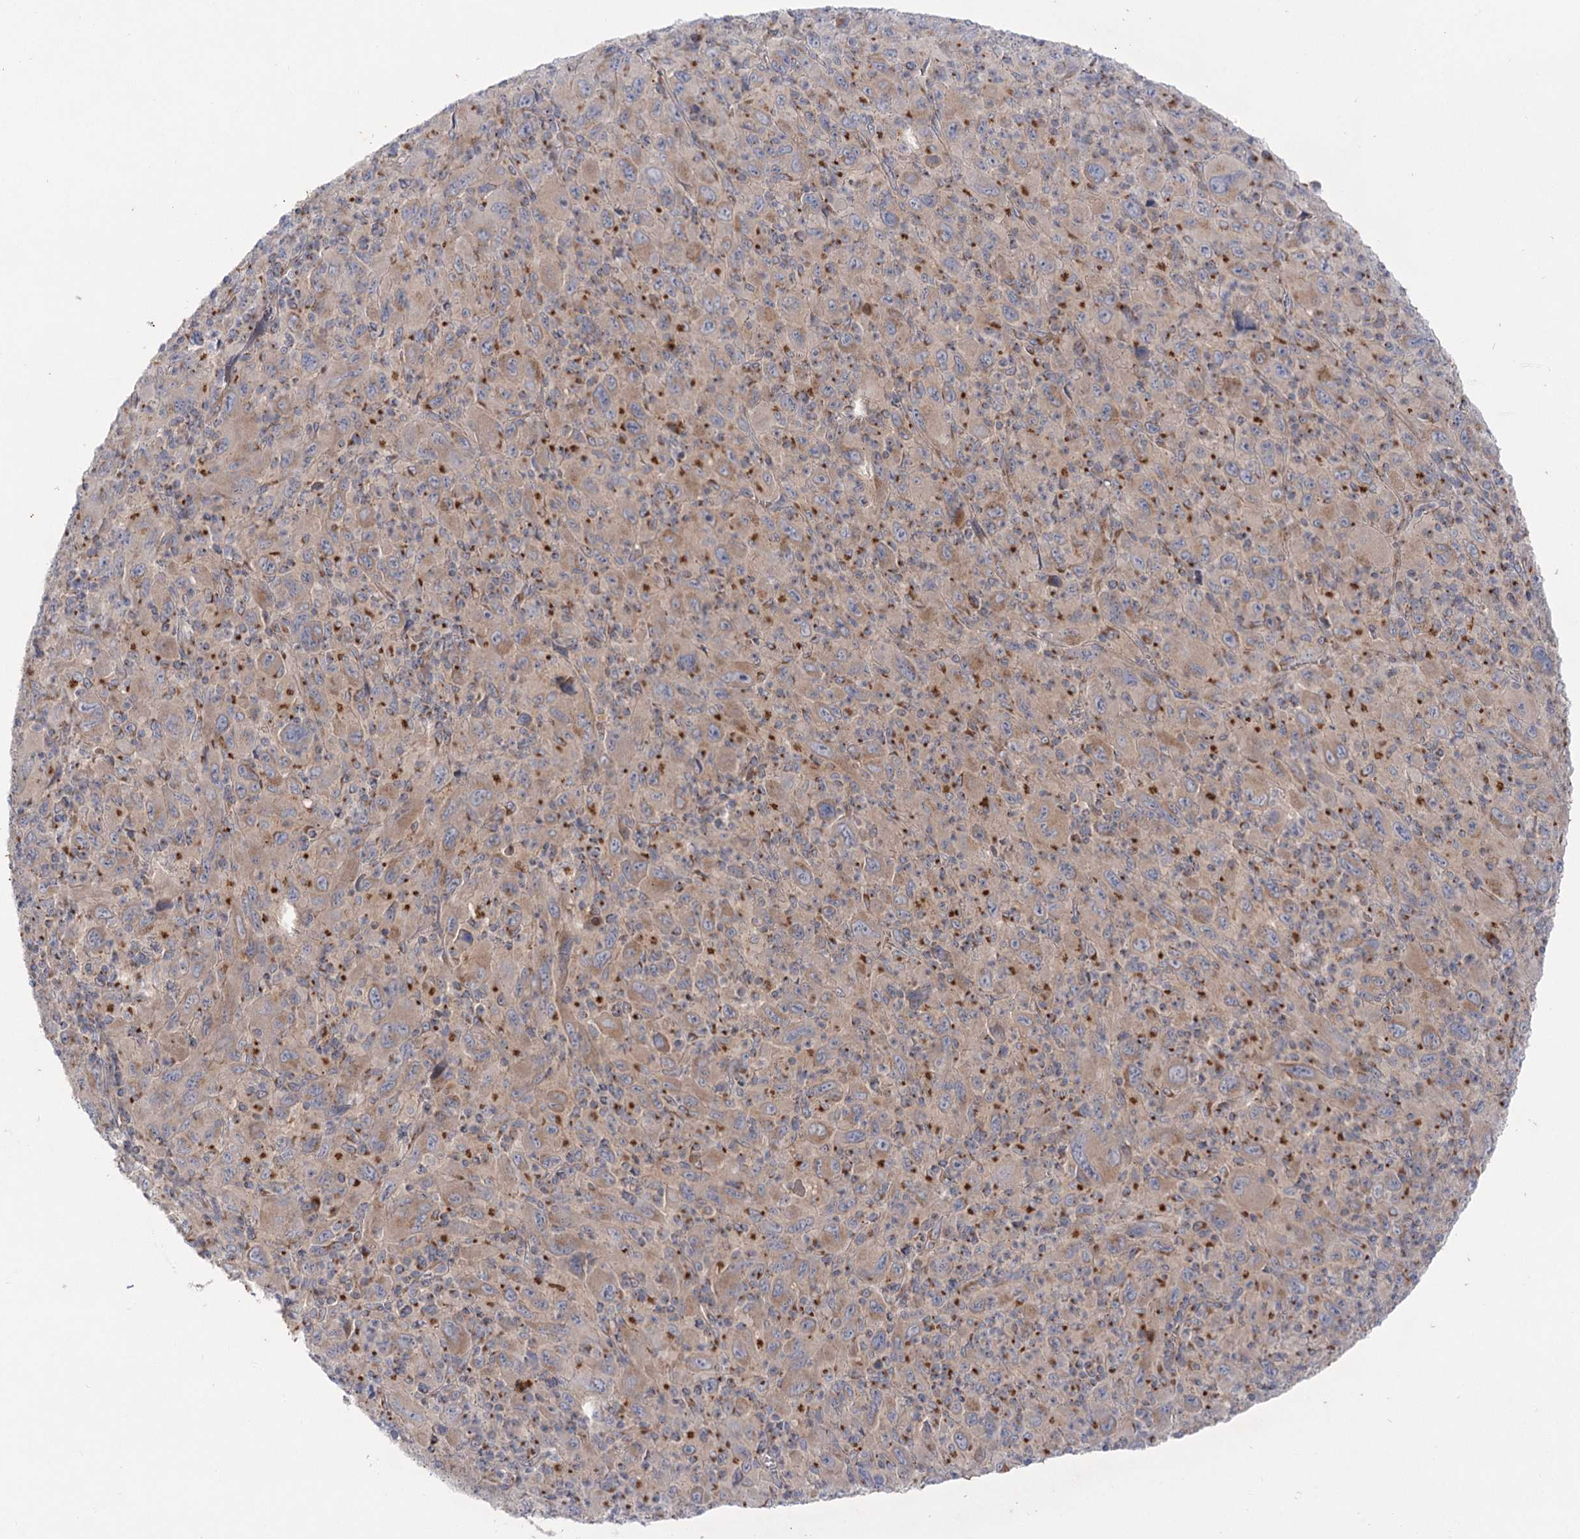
{"staining": {"intensity": "moderate", "quantity": ">75%", "location": "cytoplasmic/membranous"}, "tissue": "melanoma", "cell_type": "Tumor cells", "image_type": "cancer", "snomed": [{"axis": "morphology", "description": "Malignant melanoma, Metastatic site"}, {"axis": "topography", "description": "Skin"}], "caption": "Immunohistochemical staining of human malignant melanoma (metastatic site) demonstrates medium levels of moderate cytoplasmic/membranous protein positivity in approximately >75% of tumor cells.", "gene": "GBF1", "patient": {"sex": "female", "age": 56}}